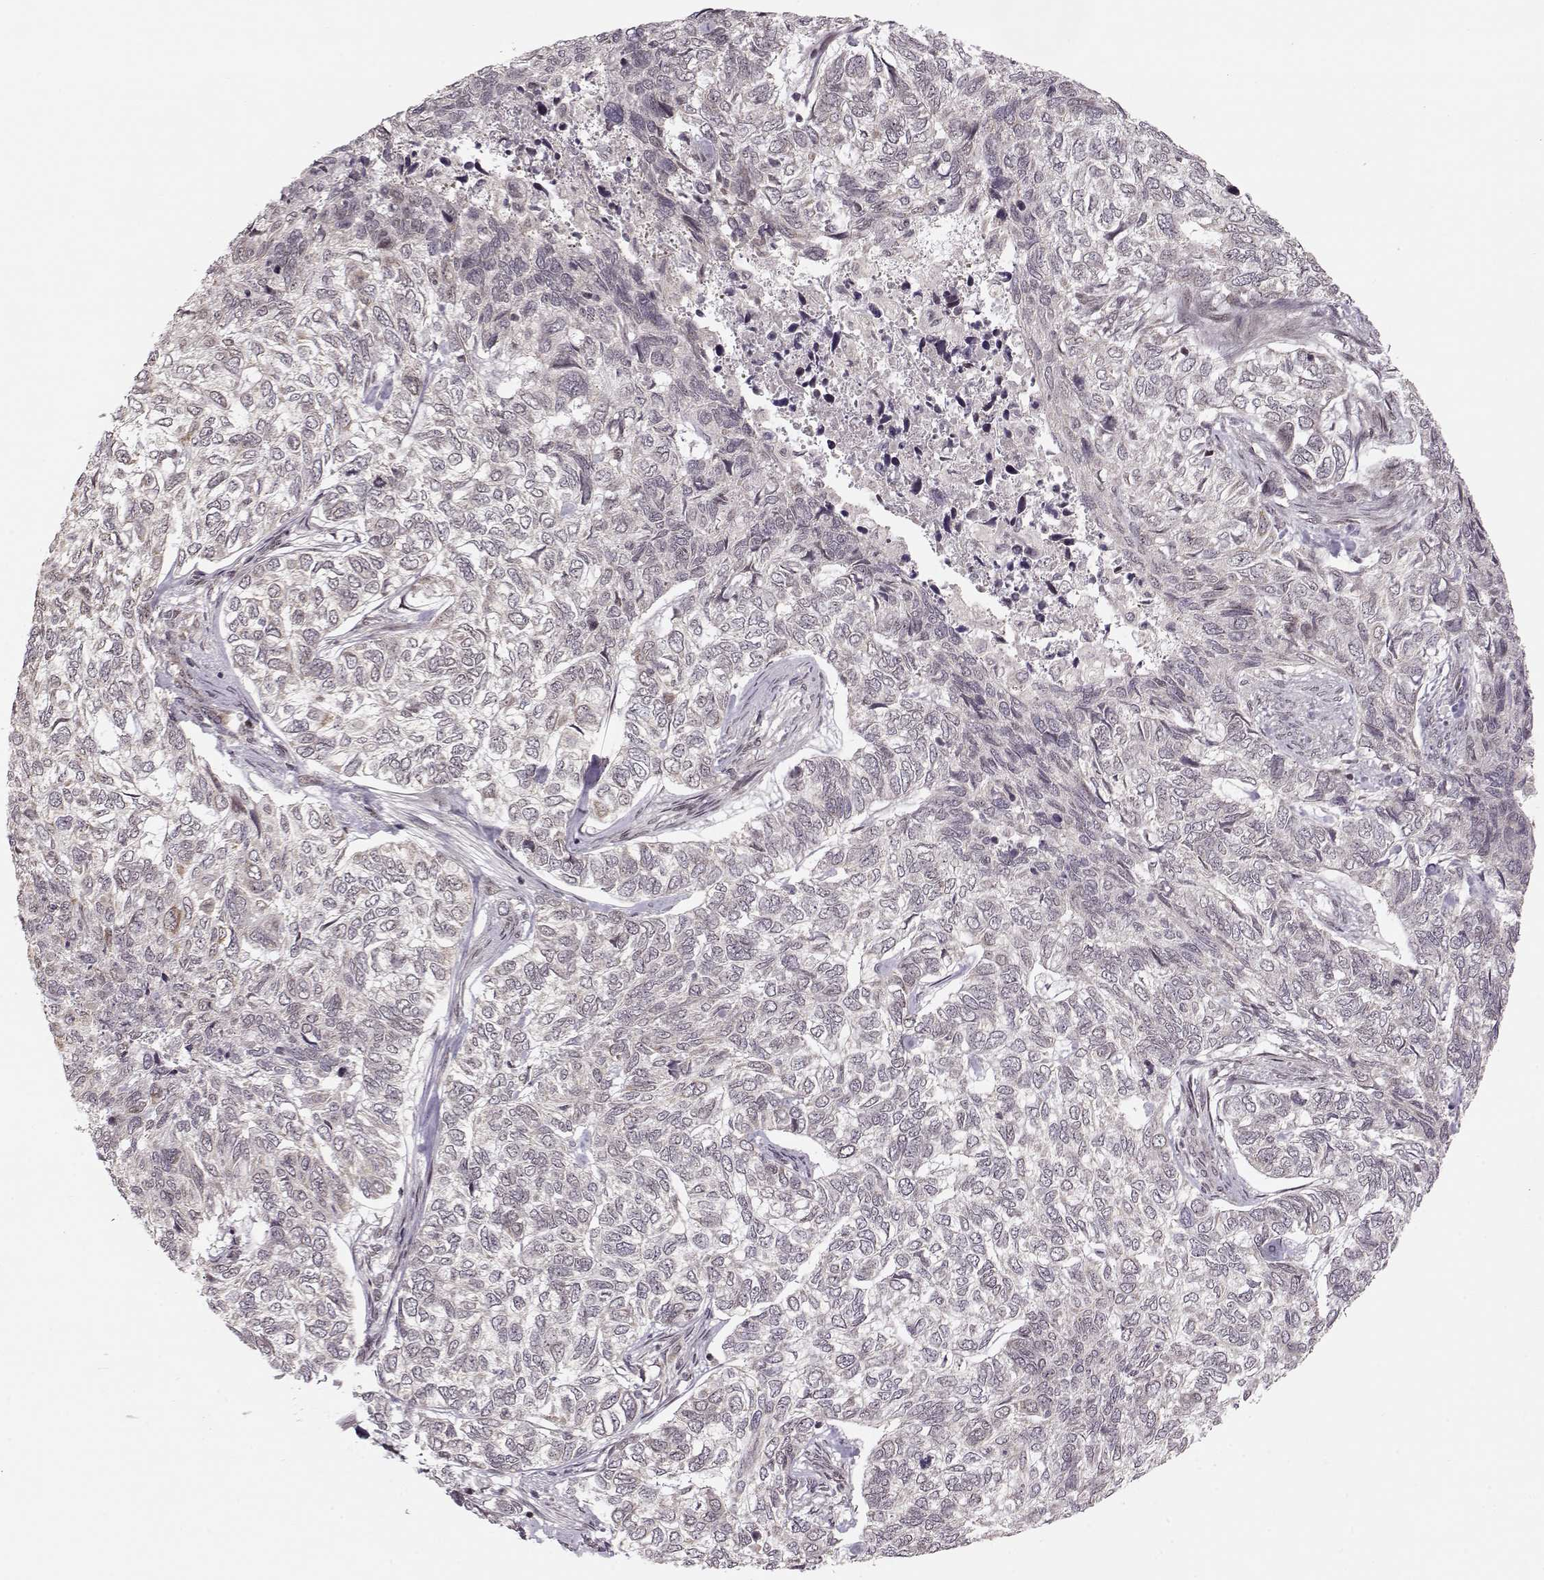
{"staining": {"intensity": "negative", "quantity": "none", "location": "none"}, "tissue": "skin cancer", "cell_type": "Tumor cells", "image_type": "cancer", "snomed": [{"axis": "morphology", "description": "Basal cell carcinoma"}, {"axis": "topography", "description": "Skin"}], "caption": "The micrograph exhibits no significant expression in tumor cells of basal cell carcinoma (skin).", "gene": "RAI1", "patient": {"sex": "female", "age": 65}}